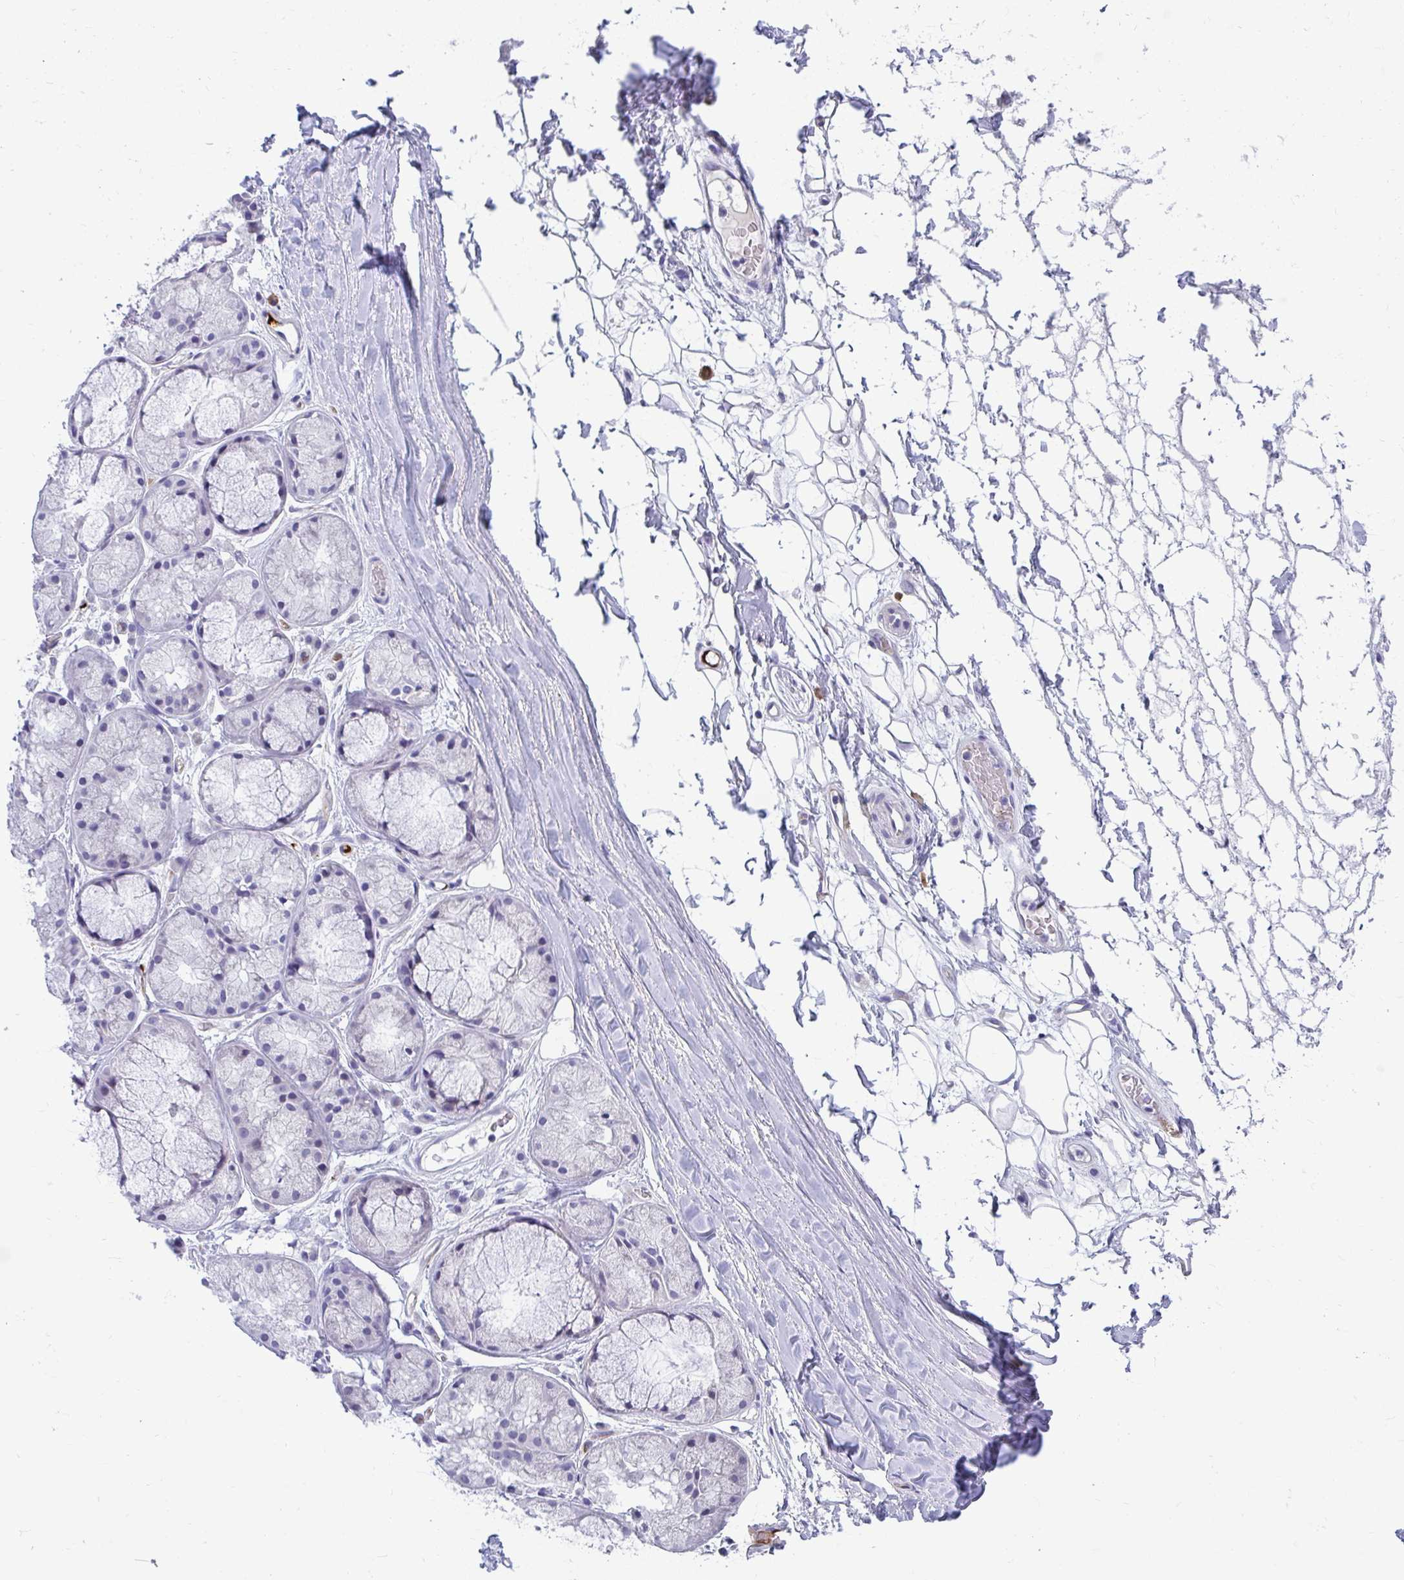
{"staining": {"intensity": "negative", "quantity": "none", "location": "none"}, "tissue": "adipose tissue", "cell_type": "Adipocytes", "image_type": "normal", "snomed": [{"axis": "morphology", "description": "Normal tissue, NOS"}, {"axis": "topography", "description": "Lymph node"}, {"axis": "topography", "description": "Cartilage tissue"}, {"axis": "topography", "description": "Nasopharynx"}], "caption": "Benign adipose tissue was stained to show a protein in brown. There is no significant expression in adipocytes. (DAB (3,3'-diaminobenzidine) immunohistochemistry (IHC) with hematoxylin counter stain).", "gene": "TSBP1", "patient": {"sex": "male", "age": 63}}